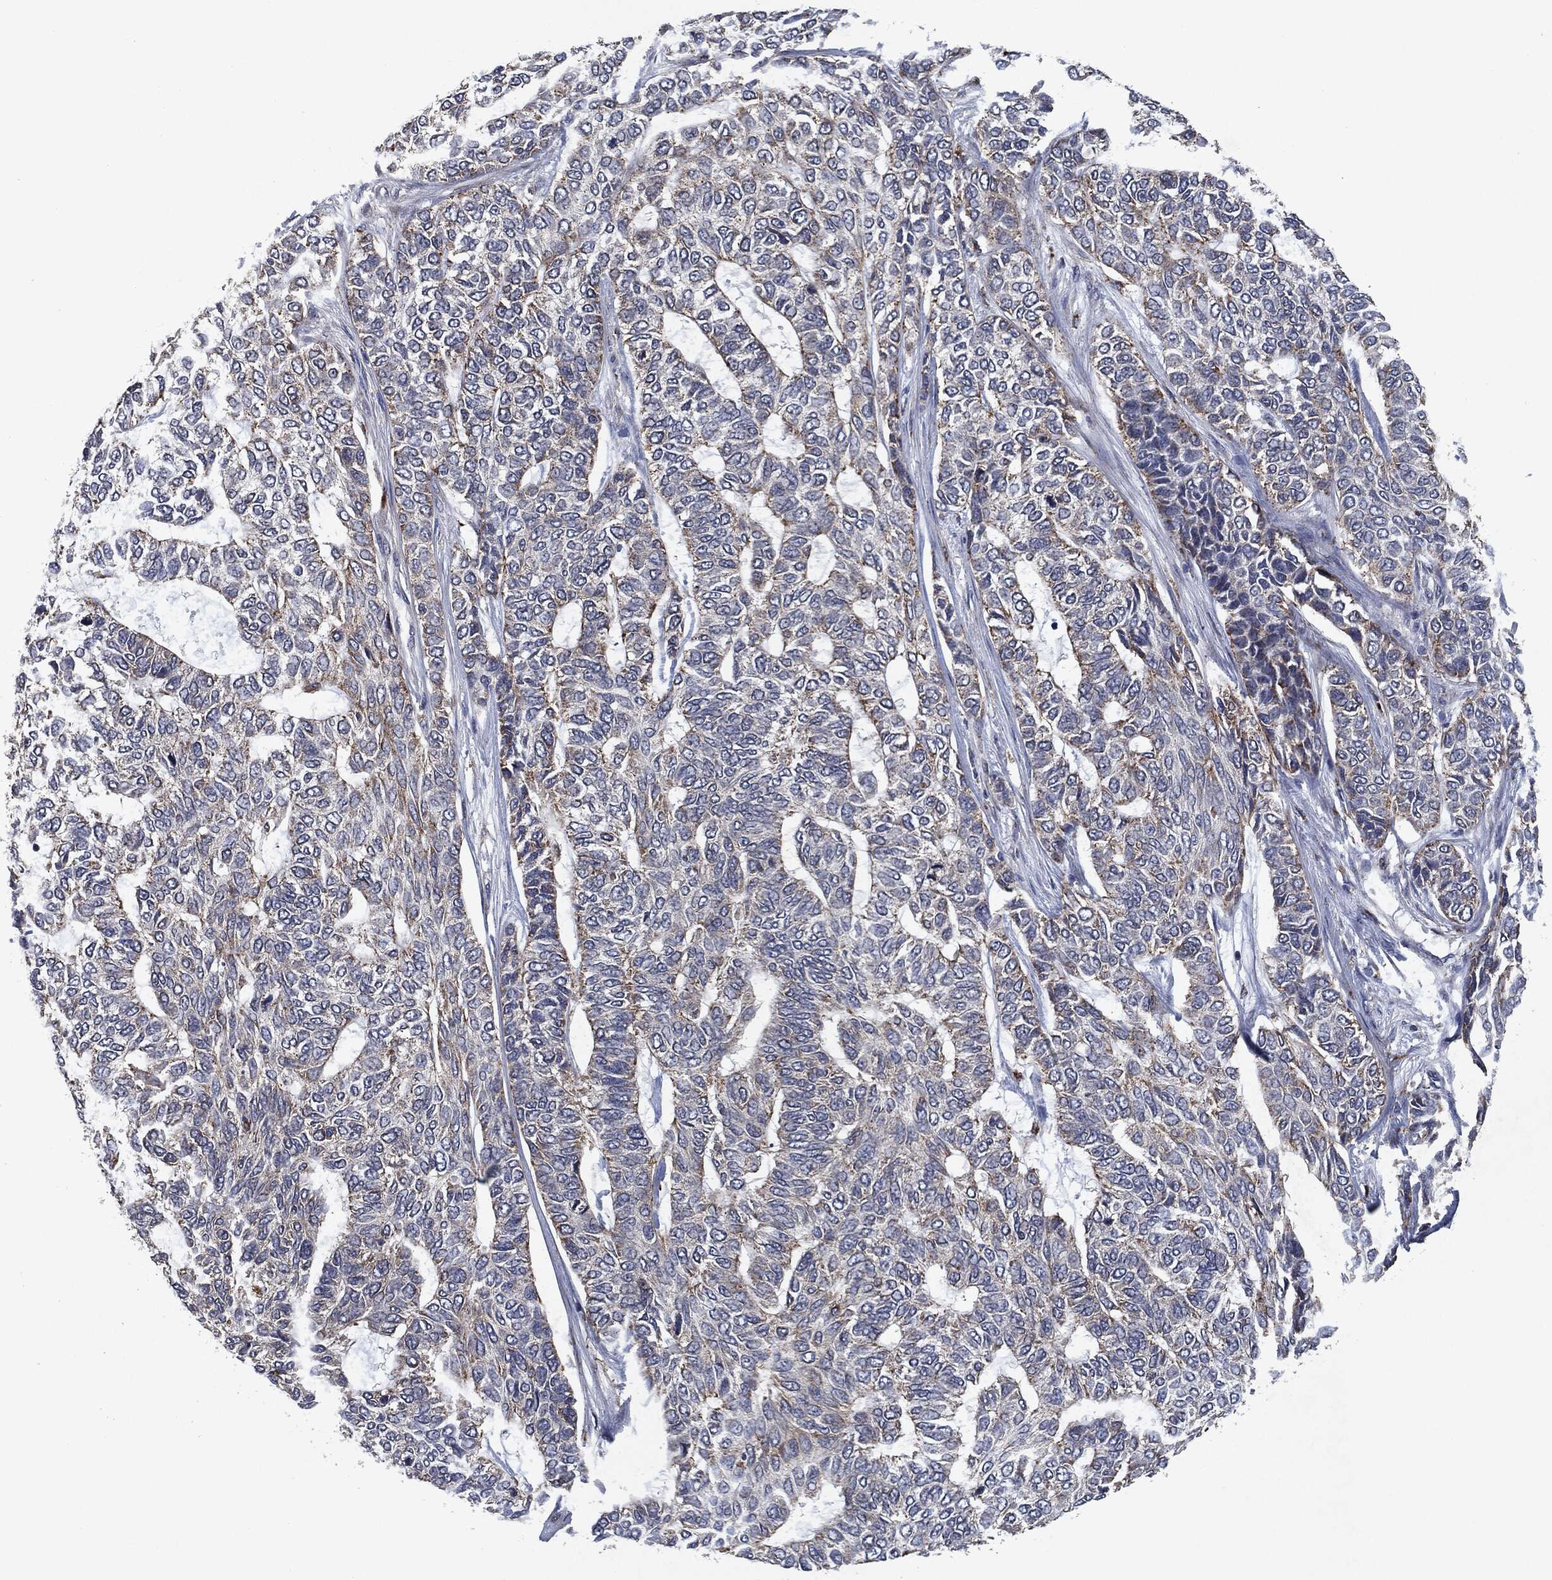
{"staining": {"intensity": "weak", "quantity": "<25%", "location": "cytoplasmic/membranous"}, "tissue": "skin cancer", "cell_type": "Tumor cells", "image_type": "cancer", "snomed": [{"axis": "morphology", "description": "Basal cell carcinoma"}, {"axis": "topography", "description": "Skin"}], "caption": "Skin basal cell carcinoma stained for a protein using immunohistochemistry (IHC) shows no staining tumor cells.", "gene": "SLC31A2", "patient": {"sex": "female", "age": 65}}